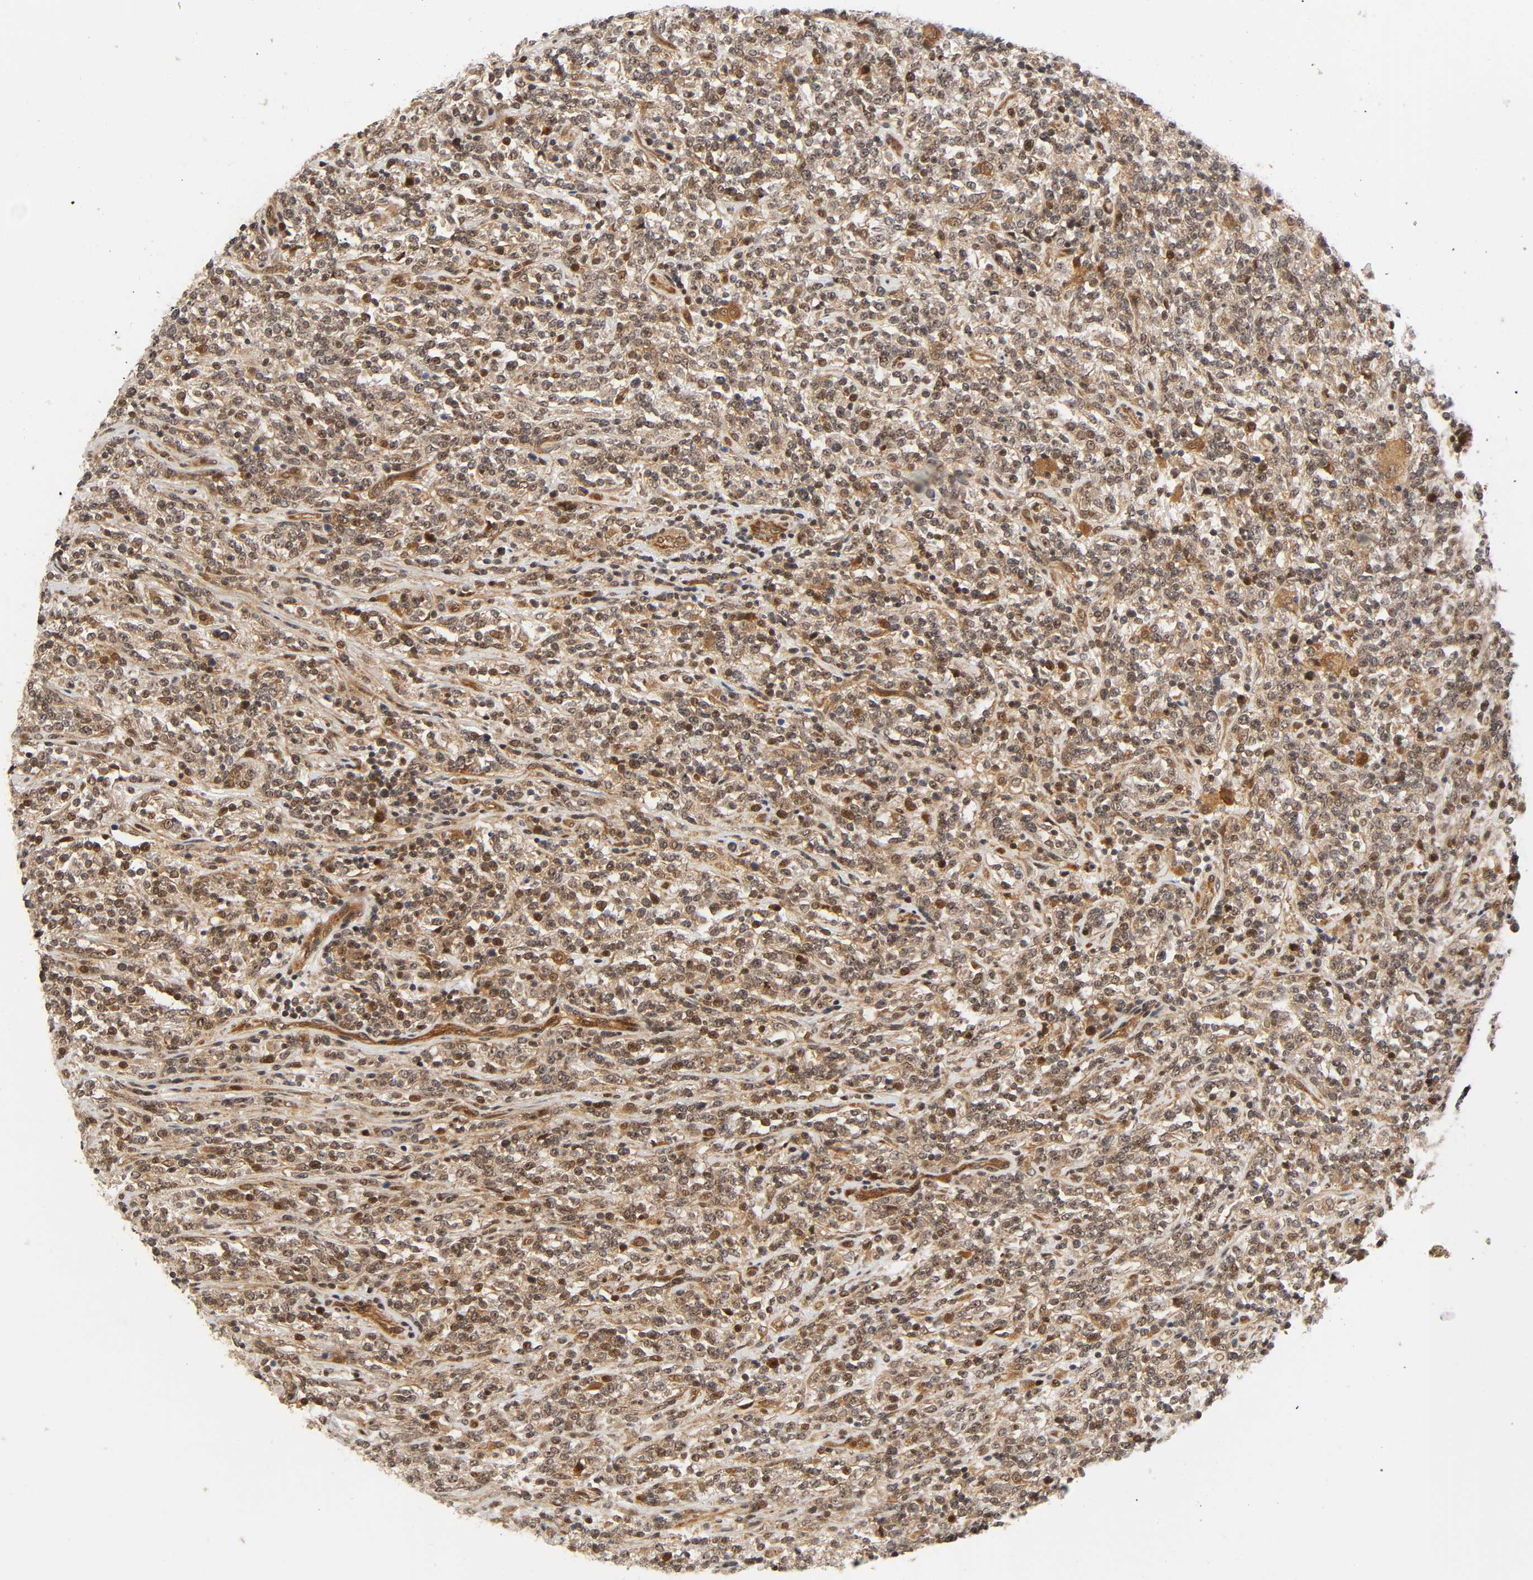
{"staining": {"intensity": "moderate", "quantity": ">75%", "location": "cytoplasmic/membranous,nuclear"}, "tissue": "lymphoma", "cell_type": "Tumor cells", "image_type": "cancer", "snomed": [{"axis": "morphology", "description": "Malignant lymphoma, non-Hodgkin's type, High grade"}, {"axis": "topography", "description": "Soft tissue"}], "caption": "Immunohistochemistry (IHC) staining of lymphoma, which demonstrates medium levels of moderate cytoplasmic/membranous and nuclear expression in approximately >75% of tumor cells indicating moderate cytoplasmic/membranous and nuclear protein staining. The staining was performed using DAB (brown) for protein detection and nuclei were counterstained in hematoxylin (blue).", "gene": "IQCJ-SCHIP1", "patient": {"sex": "male", "age": 18}}